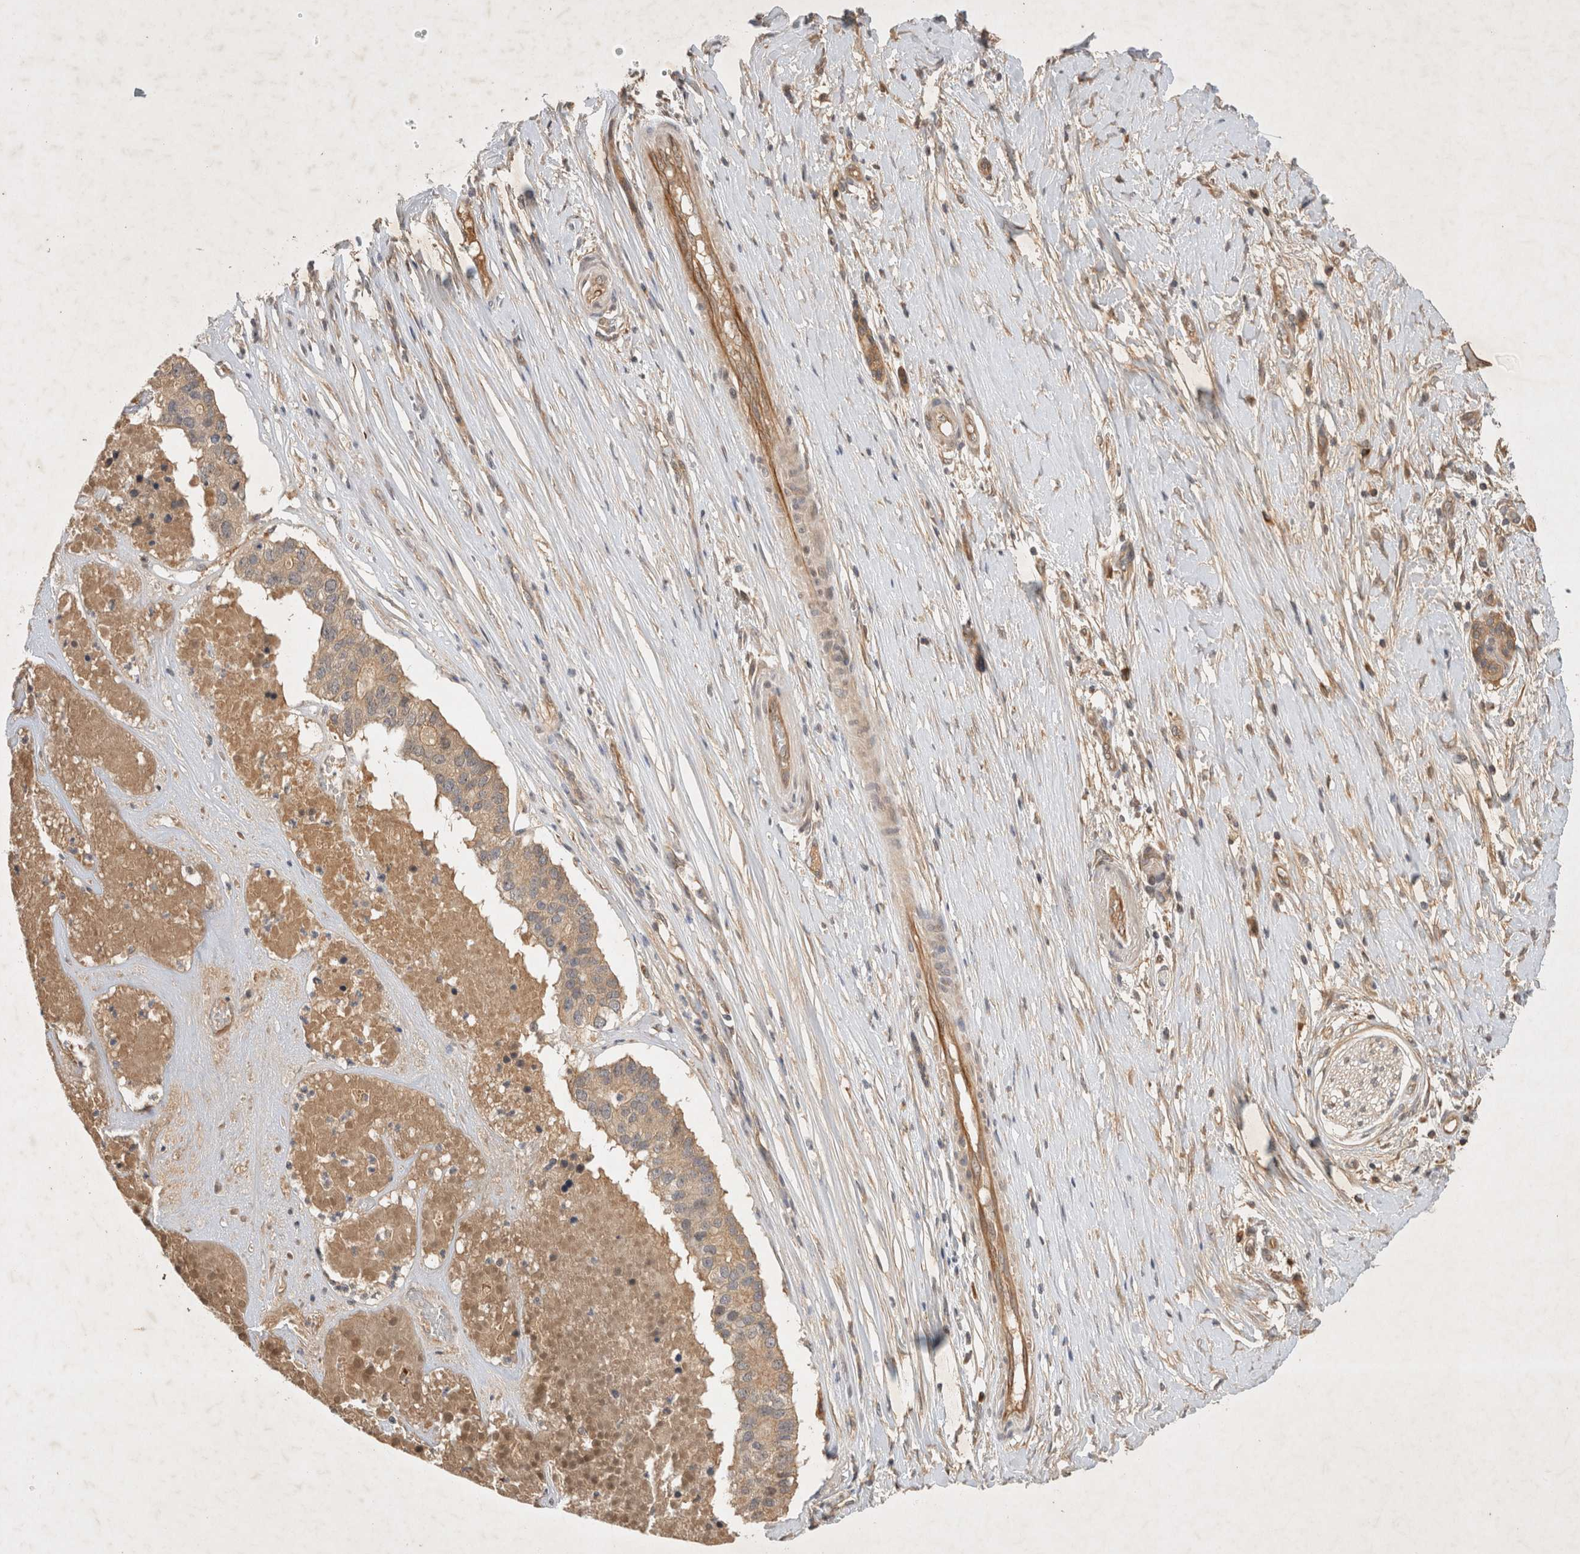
{"staining": {"intensity": "weak", "quantity": ">75%", "location": "cytoplasmic/membranous,nuclear"}, "tissue": "pancreatic cancer", "cell_type": "Tumor cells", "image_type": "cancer", "snomed": [{"axis": "morphology", "description": "Adenocarcinoma, NOS"}, {"axis": "topography", "description": "Pancreas"}], "caption": "The photomicrograph shows a brown stain indicating the presence of a protein in the cytoplasmic/membranous and nuclear of tumor cells in pancreatic cancer (adenocarcinoma).", "gene": "YES1", "patient": {"sex": "male", "age": 50}}